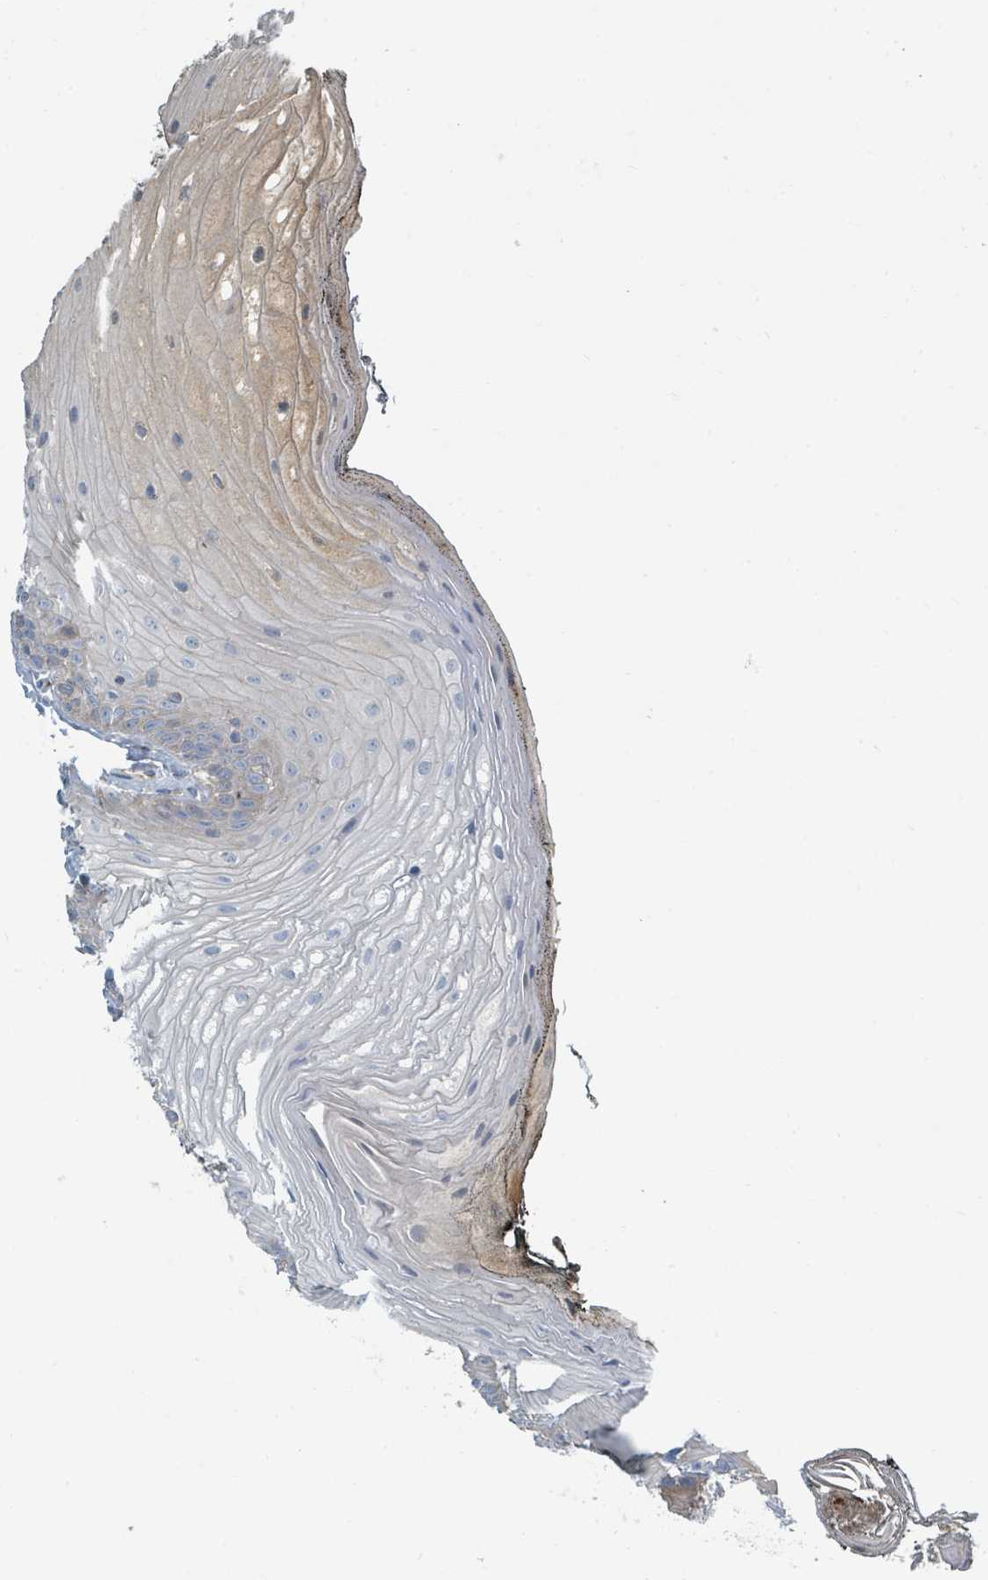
{"staining": {"intensity": "moderate", "quantity": "<25%", "location": "cytoplasmic/membranous"}, "tissue": "oral mucosa", "cell_type": "Squamous epithelial cells", "image_type": "normal", "snomed": [{"axis": "morphology", "description": "Normal tissue, NOS"}, {"axis": "morphology", "description": "Squamous cell carcinoma, NOS"}, {"axis": "topography", "description": "Oral tissue"}, {"axis": "topography", "description": "Head-Neck"}], "caption": "Squamous epithelial cells show low levels of moderate cytoplasmic/membranous expression in approximately <25% of cells in normal oral mucosa. (DAB (3,3'-diaminobenzidine) IHC with brightfield microscopy, high magnification).", "gene": "SLC25A23", "patient": {"sex": "female", "age": 81}}